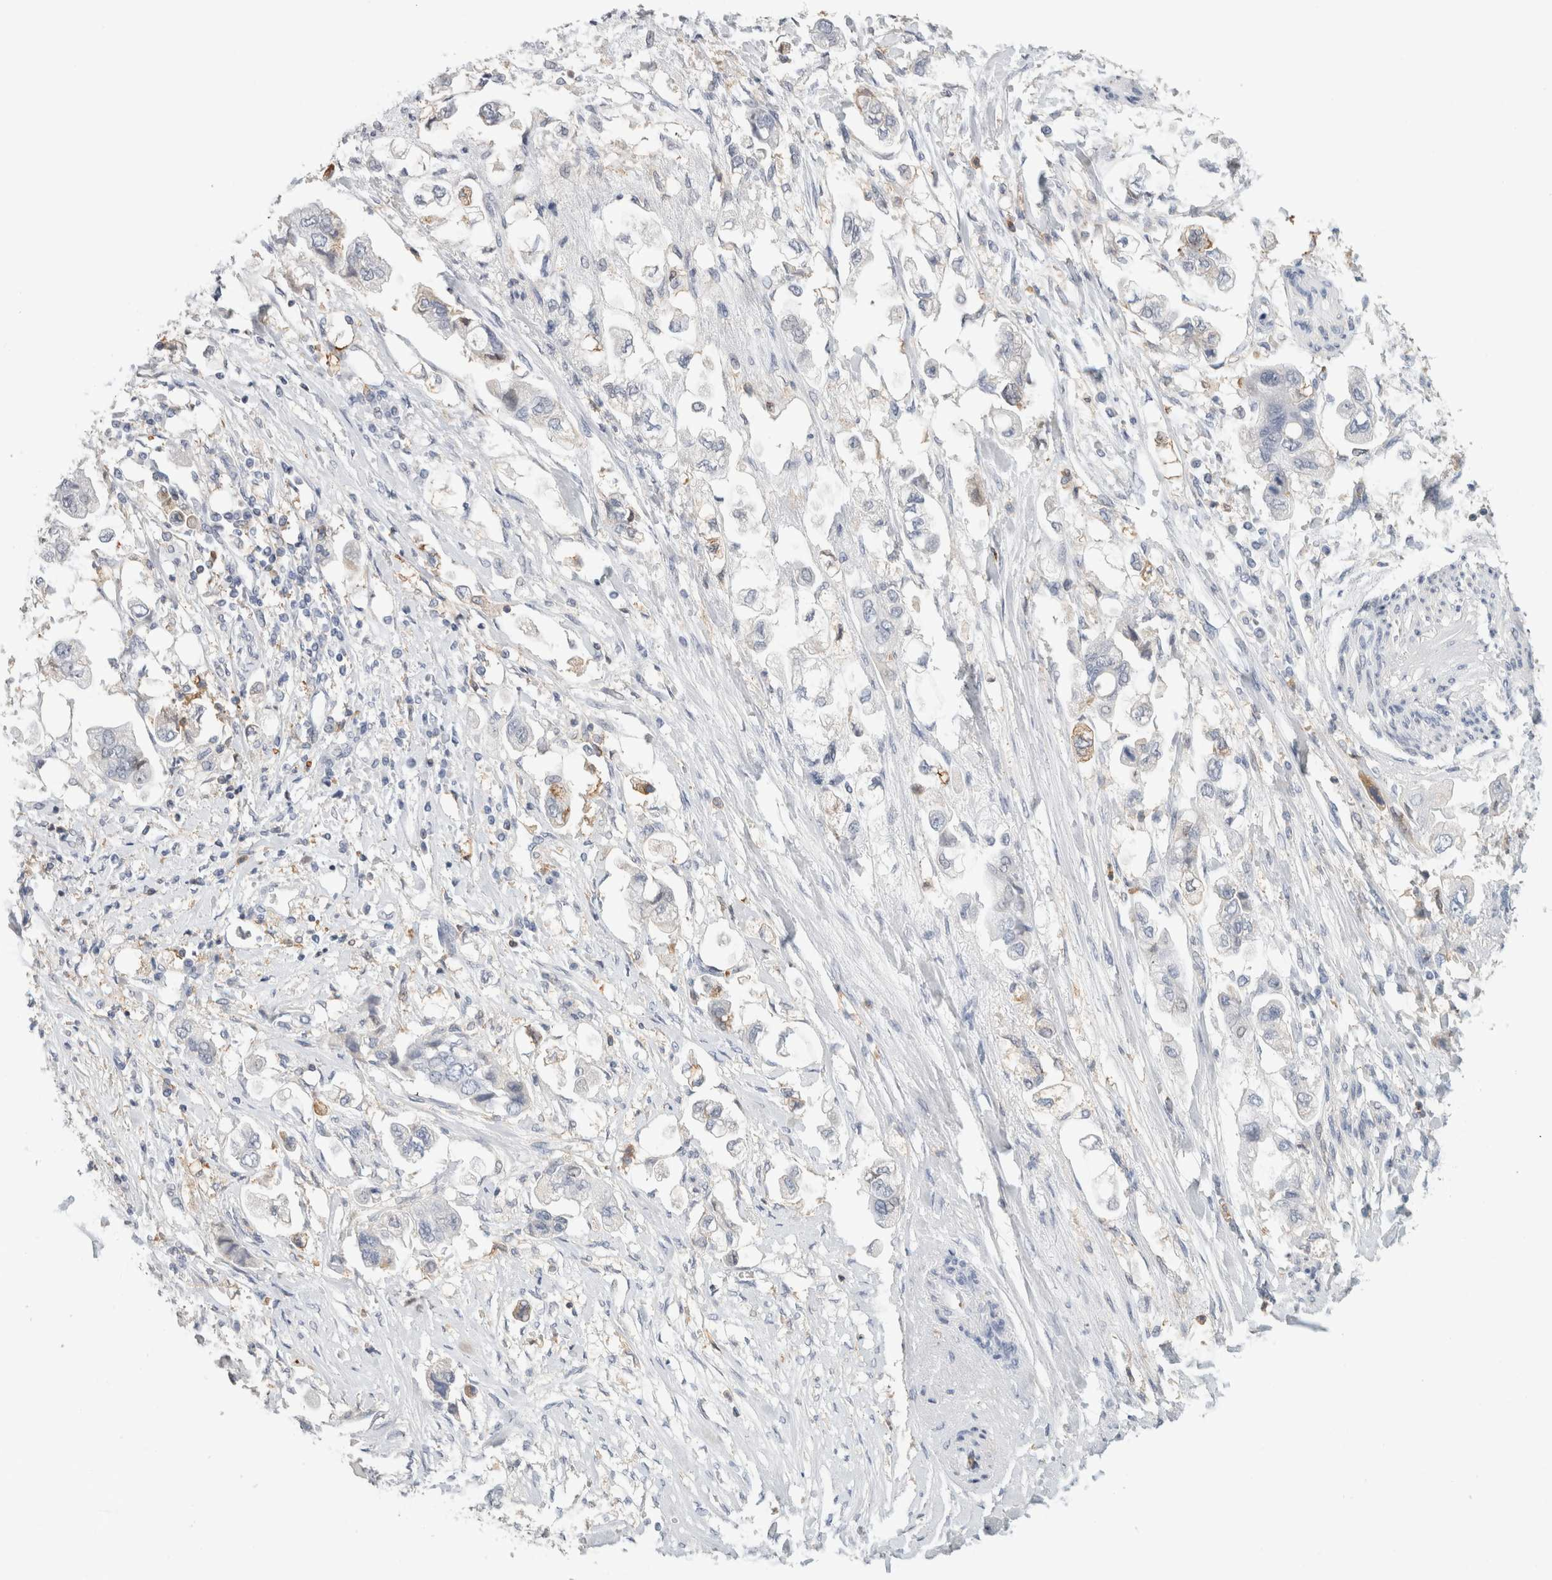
{"staining": {"intensity": "negative", "quantity": "none", "location": "none"}, "tissue": "stomach cancer", "cell_type": "Tumor cells", "image_type": "cancer", "snomed": [{"axis": "morphology", "description": "Adenocarcinoma, NOS"}, {"axis": "topography", "description": "Stomach"}], "caption": "Immunohistochemistry histopathology image of stomach adenocarcinoma stained for a protein (brown), which shows no staining in tumor cells.", "gene": "P2RY2", "patient": {"sex": "male", "age": 62}}